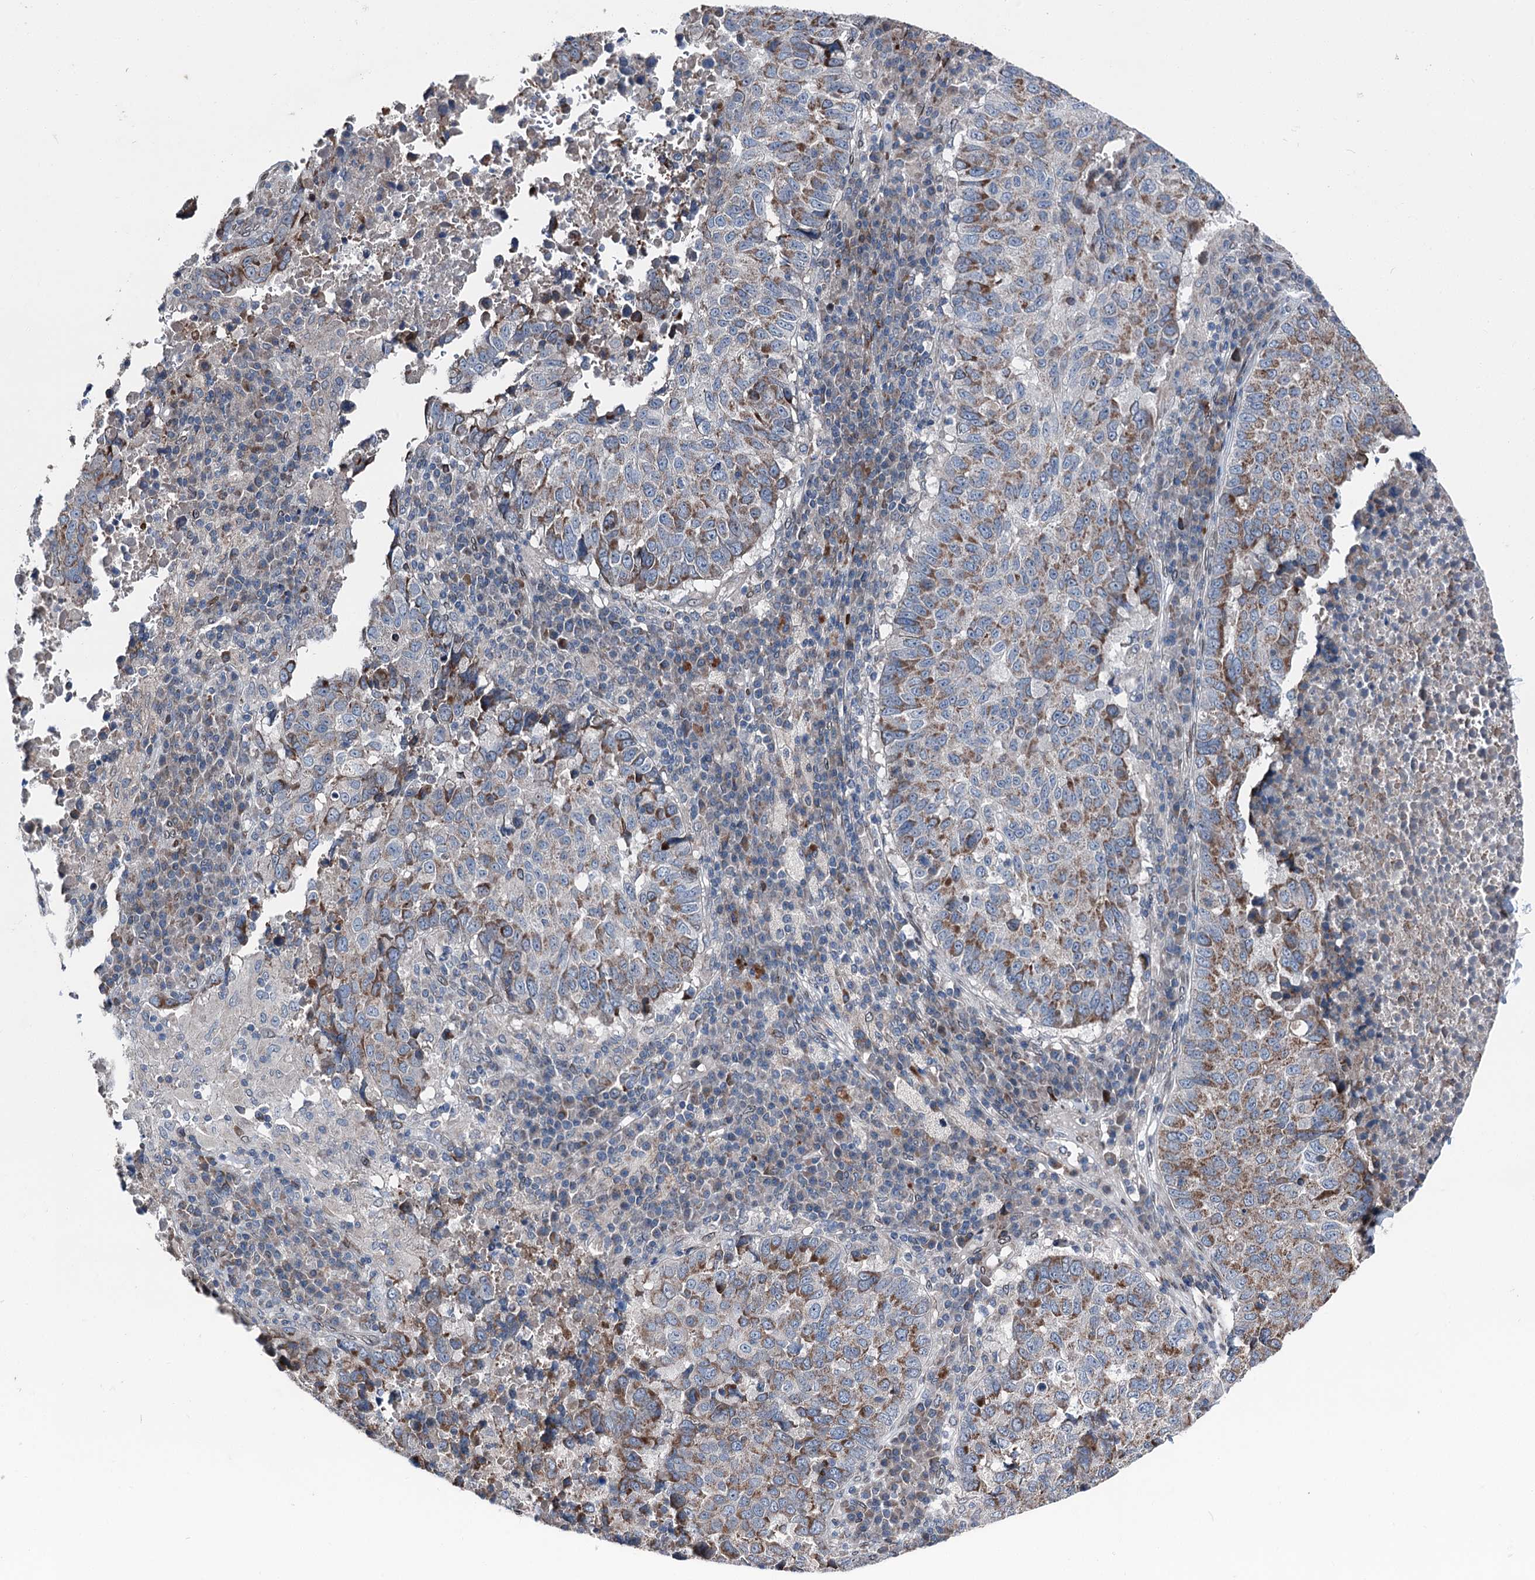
{"staining": {"intensity": "moderate", "quantity": "25%-75%", "location": "cytoplasmic/membranous"}, "tissue": "lung cancer", "cell_type": "Tumor cells", "image_type": "cancer", "snomed": [{"axis": "morphology", "description": "Squamous cell carcinoma, NOS"}, {"axis": "topography", "description": "Lung"}], "caption": "IHC staining of squamous cell carcinoma (lung), which reveals medium levels of moderate cytoplasmic/membranous expression in approximately 25%-75% of tumor cells indicating moderate cytoplasmic/membranous protein expression. The staining was performed using DAB (brown) for protein detection and nuclei were counterstained in hematoxylin (blue).", "gene": "MRPL14", "patient": {"sex": "male", "age": 73}}